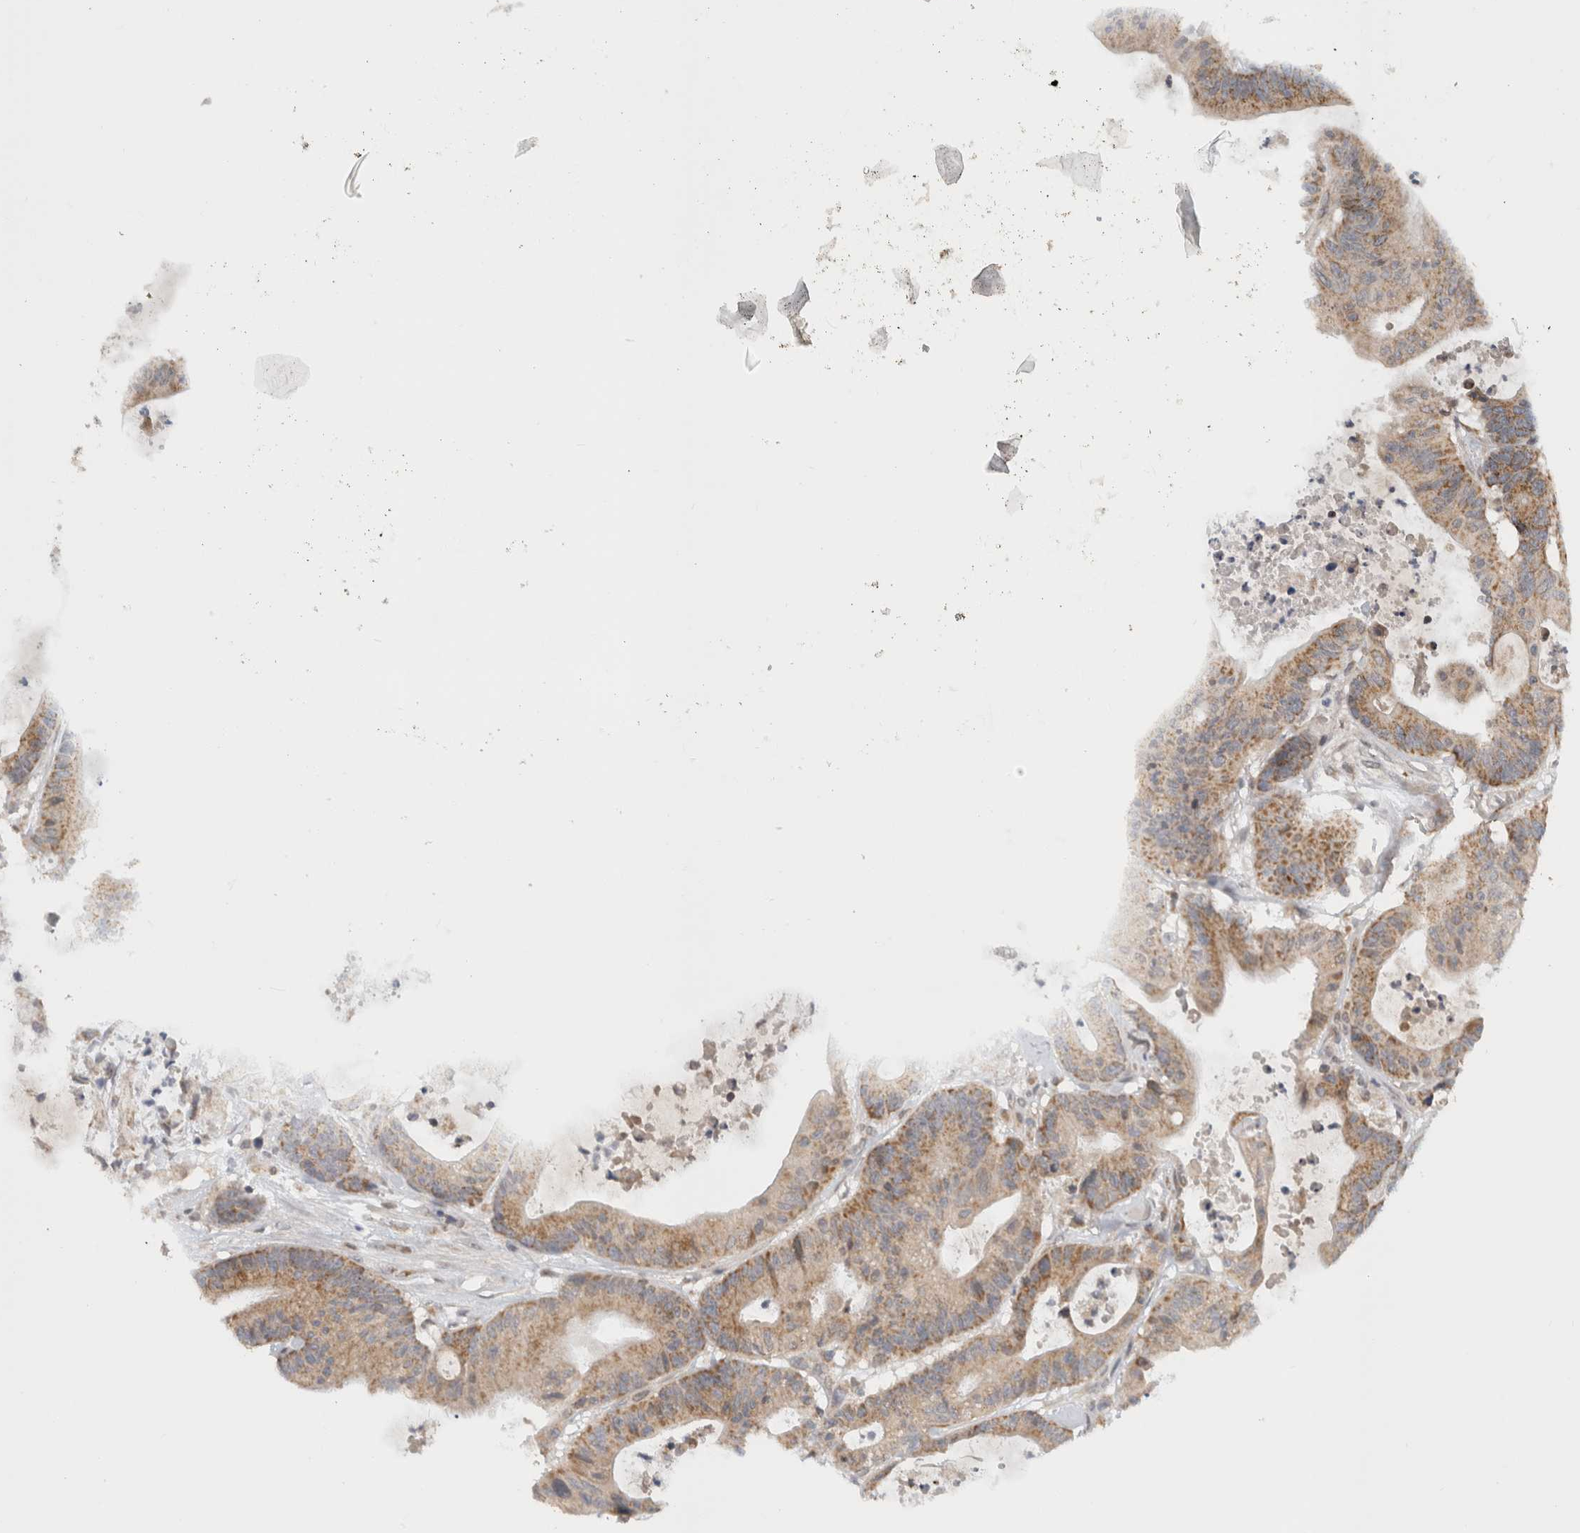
{"staining": {"intensity": "moderate", "quantity": ">75%", "location": "cytoplasmic/membranous"}, "tissue": "colorectal cancer", "cell_type": "Tumor cells", "image_type": "cancer", "snomed": [{"axis": "morphology", "description": "Adenocarcinoma, NOS"}, {"axis": "topography", "description": "Colon"}], "caption": "IHC staining of adenocarcinoma (colorectal), which displays medium levels of moderate cytoplasmic/membranous staining in approximately >75% of tumor cells indicating moderate cytoplasmic/membranous protein staining. The staining was performed using DAB (brown) for protein detection and nuclei were counterstained in hematoxylin (blue).", "gene": "CMC2", "patient": {"sex": "female", "age": 84}}